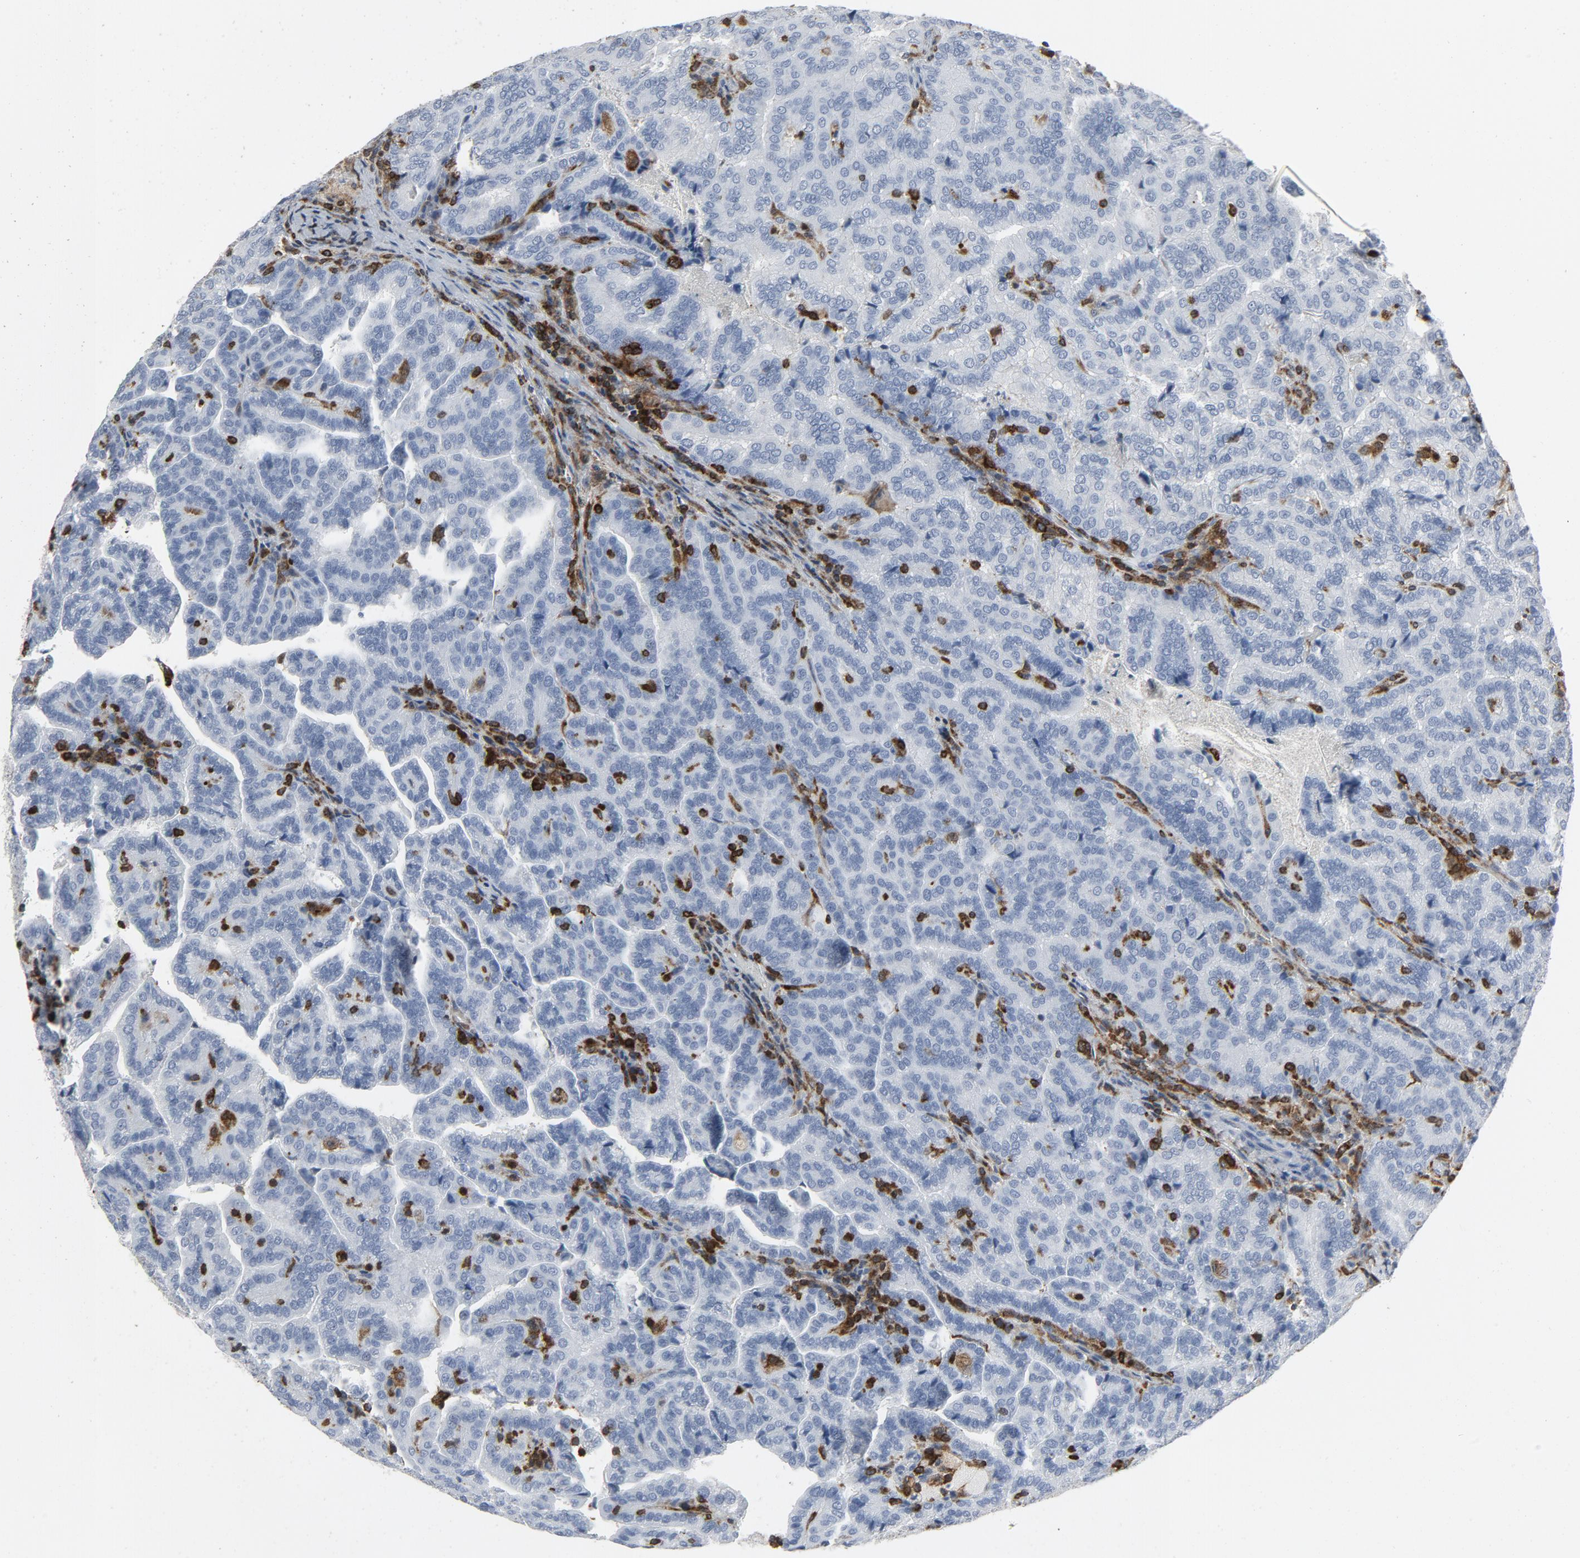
{"staining": {"intensity": "negative", "quantity": "none", "location": "none"}, "tissue": "renal cancer", "cell_type": "Tumor cells", "image_type": "cancer", "snomed": [{"axis": "morphology", "description": "Adenocarcinoma, NOS"}, {"axis": "topography", "description": "Kidney"}], "caption": "Tumor cells are negative for brown protein staining in renal cancer (adenocarcinoma).", "gene": "LCP2", "patient": {"sex": "male", "age": 61}}